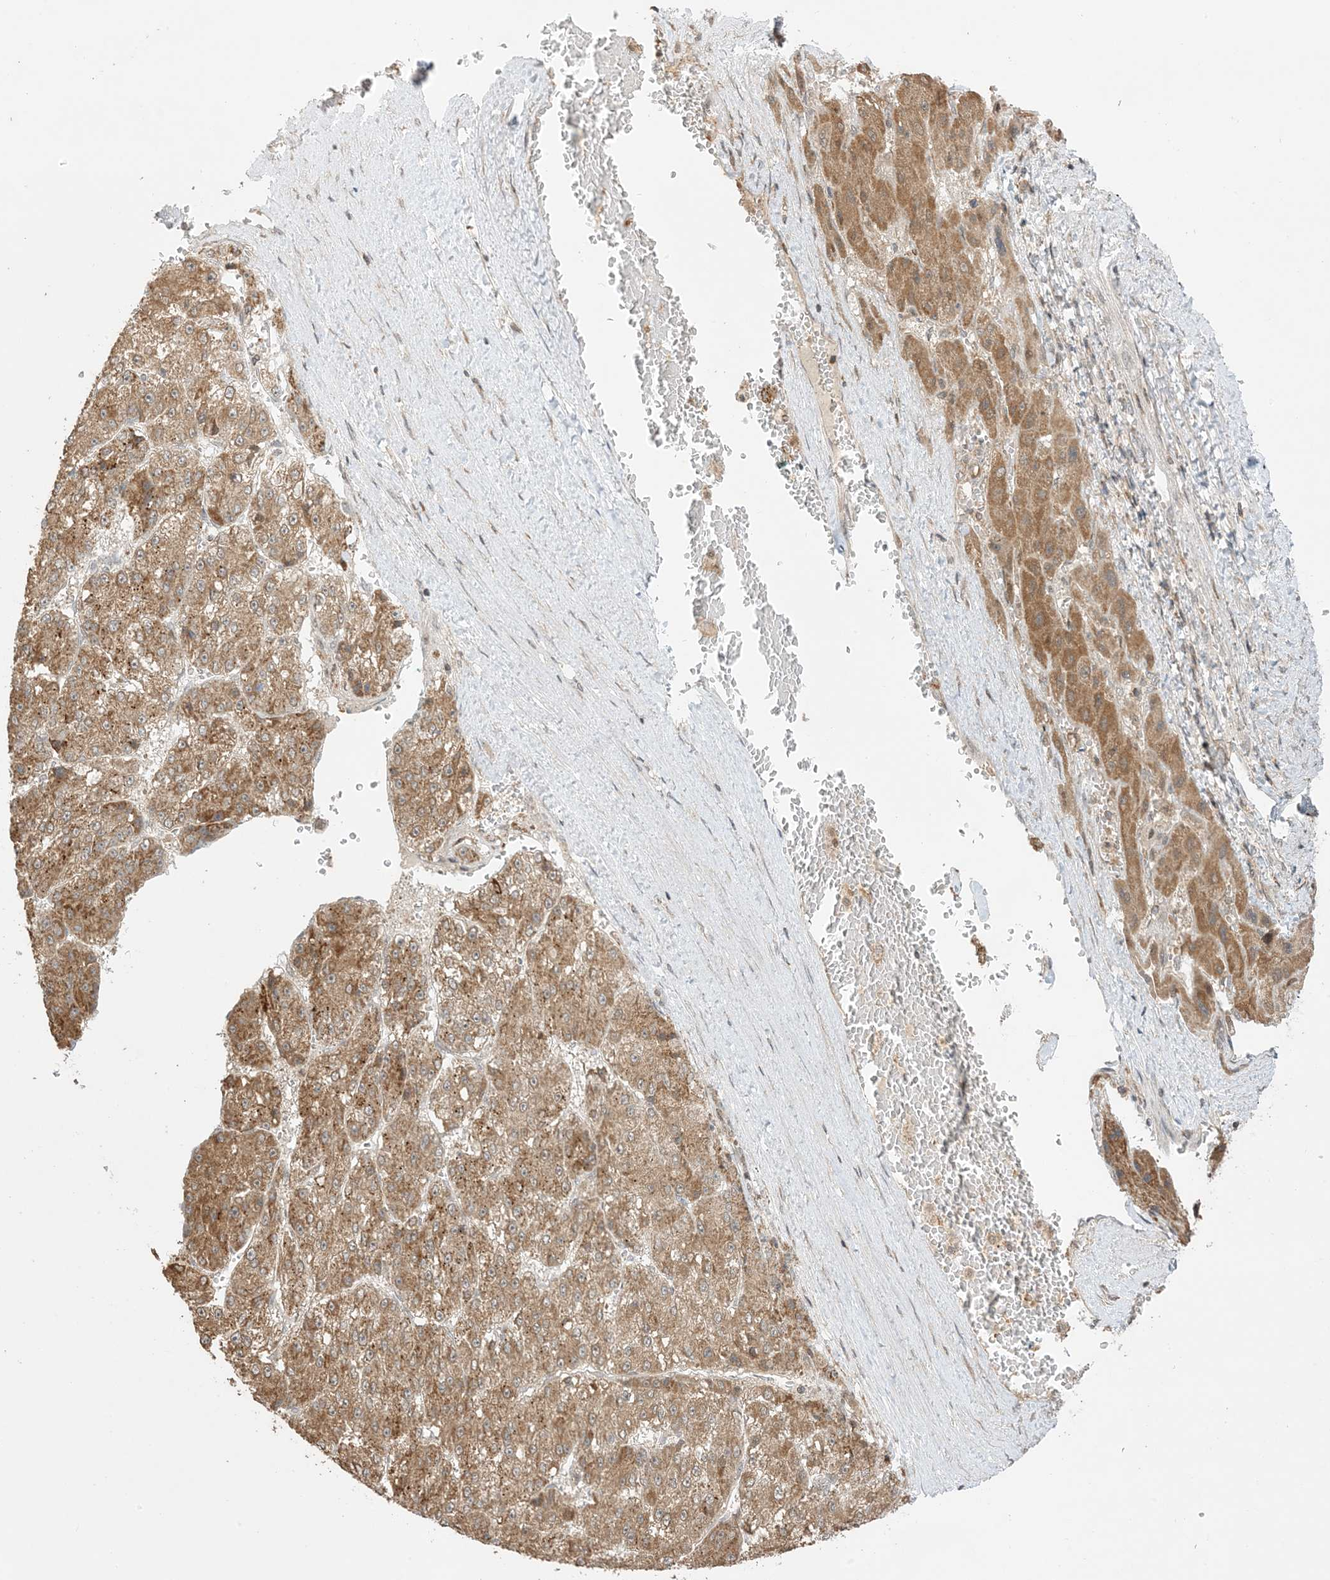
{"staining": {"intensity": "moderate", "quantity": ">75%", "location": "cytoplasmic/membranous"}, "tissue": "liver cancer", "cell_type": "Tumor cells", "image_type": "cancer", "snomed": [{"axis": "morphology", "description": "Carcinoma, Hepatocellular, NOS"}, {"axis": "topography", "description": "Liver"}], "caption": "Tumor cells show moderate cytoplasmic/membranous positivity in about >75% of cells in liver cancer (hepatocellular carcinoma).", "gene": "PHLDB2", "patient": {"sex": "female", "age": 73}}